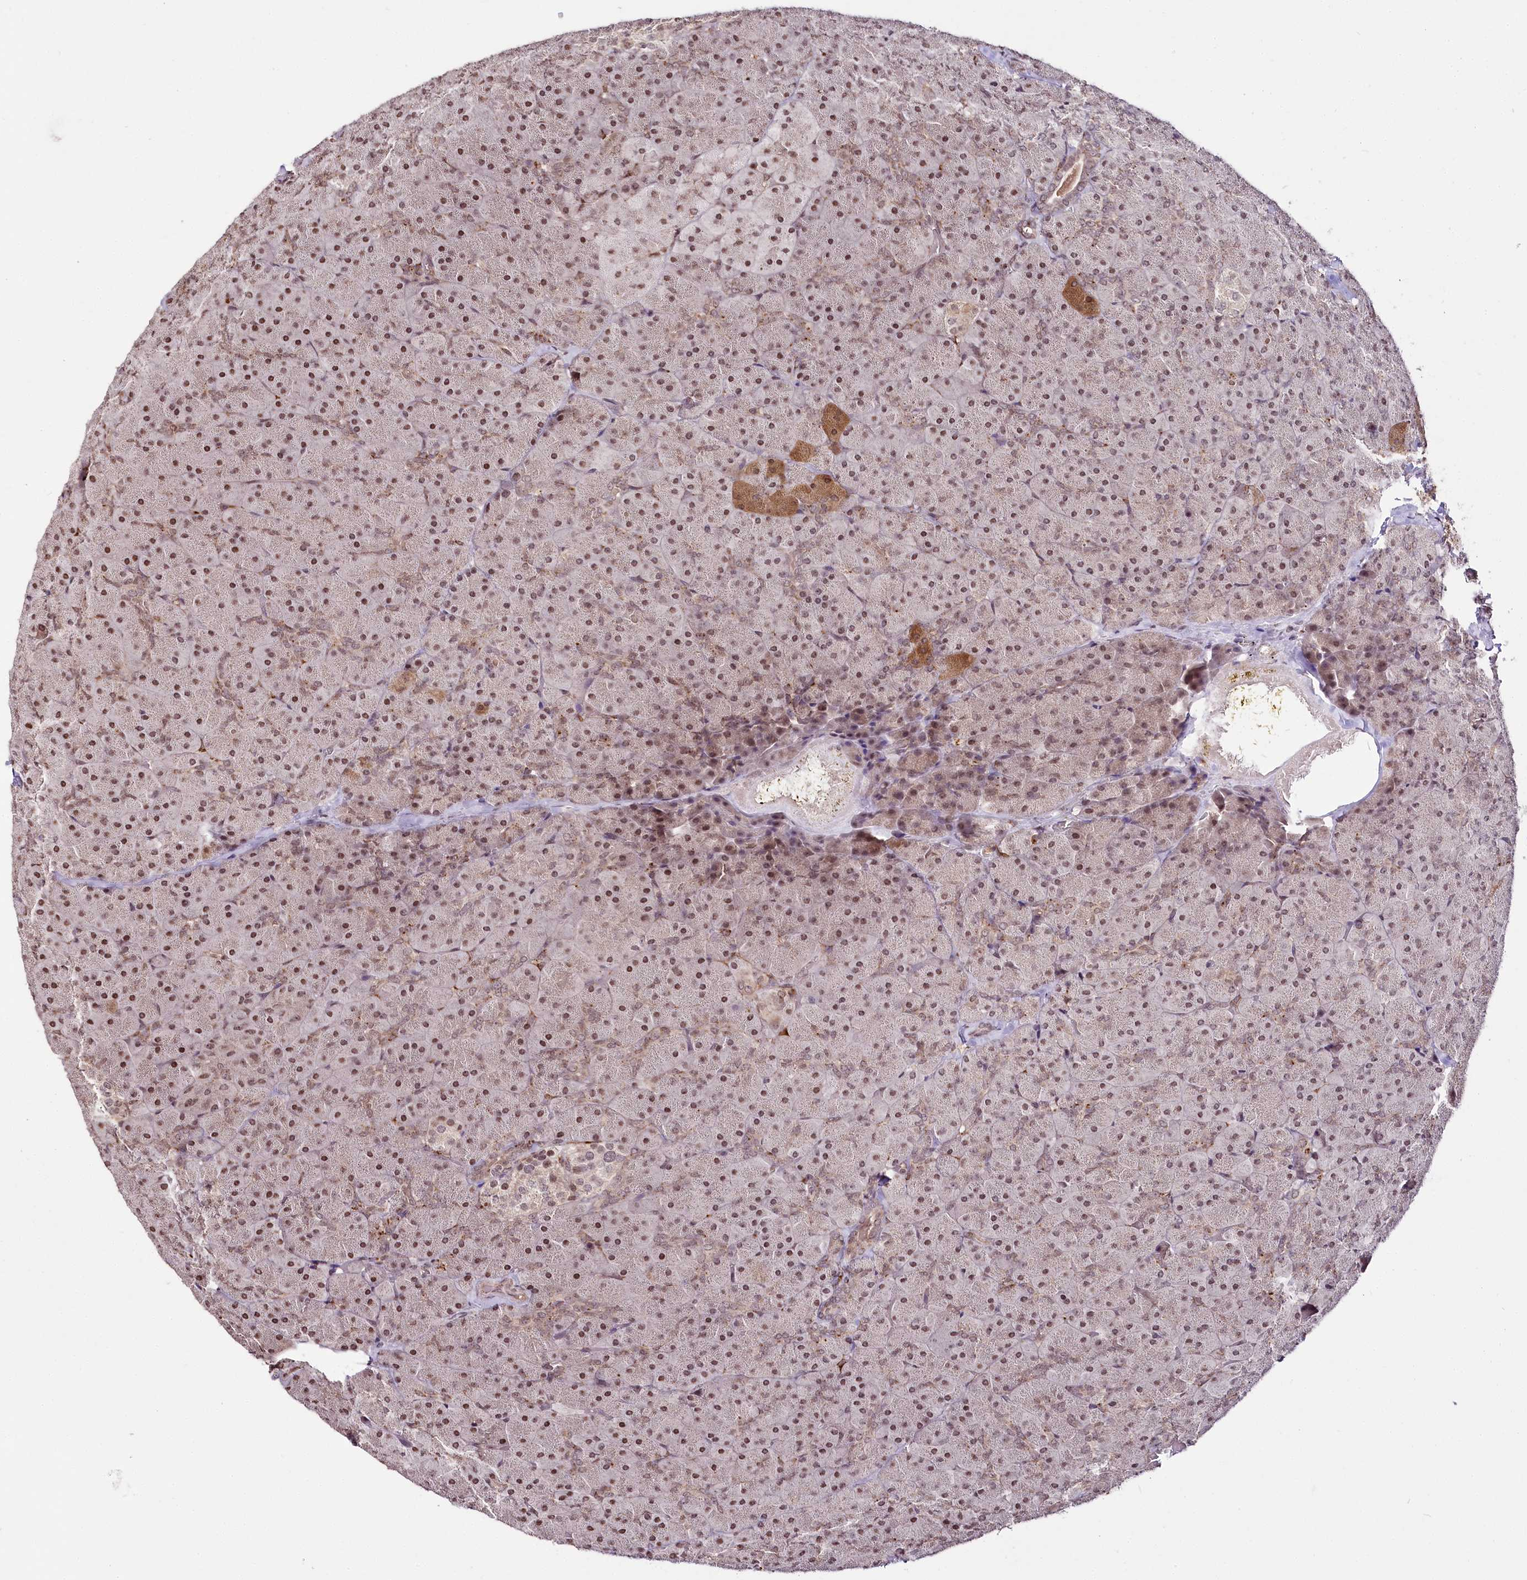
{"staining": {"intensity": "moderate", "quantity": ">75%", "location": "nuclear"}, "tissue": "pancreas", "cell_type": "Exocrine glandular cells", "image_type": "normal", "snomed": [{"axis": "morphology", "description": "Normal tissue, NOS"}, {"axis": "topography", "description": "Pancreas"}], "caption": "Pancreas stained with immunohistochemistry (IHC) exhibits moderate nuclear expression in about >75% of exocrine glandular cells.", "gene": "HOXC8", "patient": {"sex": "male", "age": 36}}